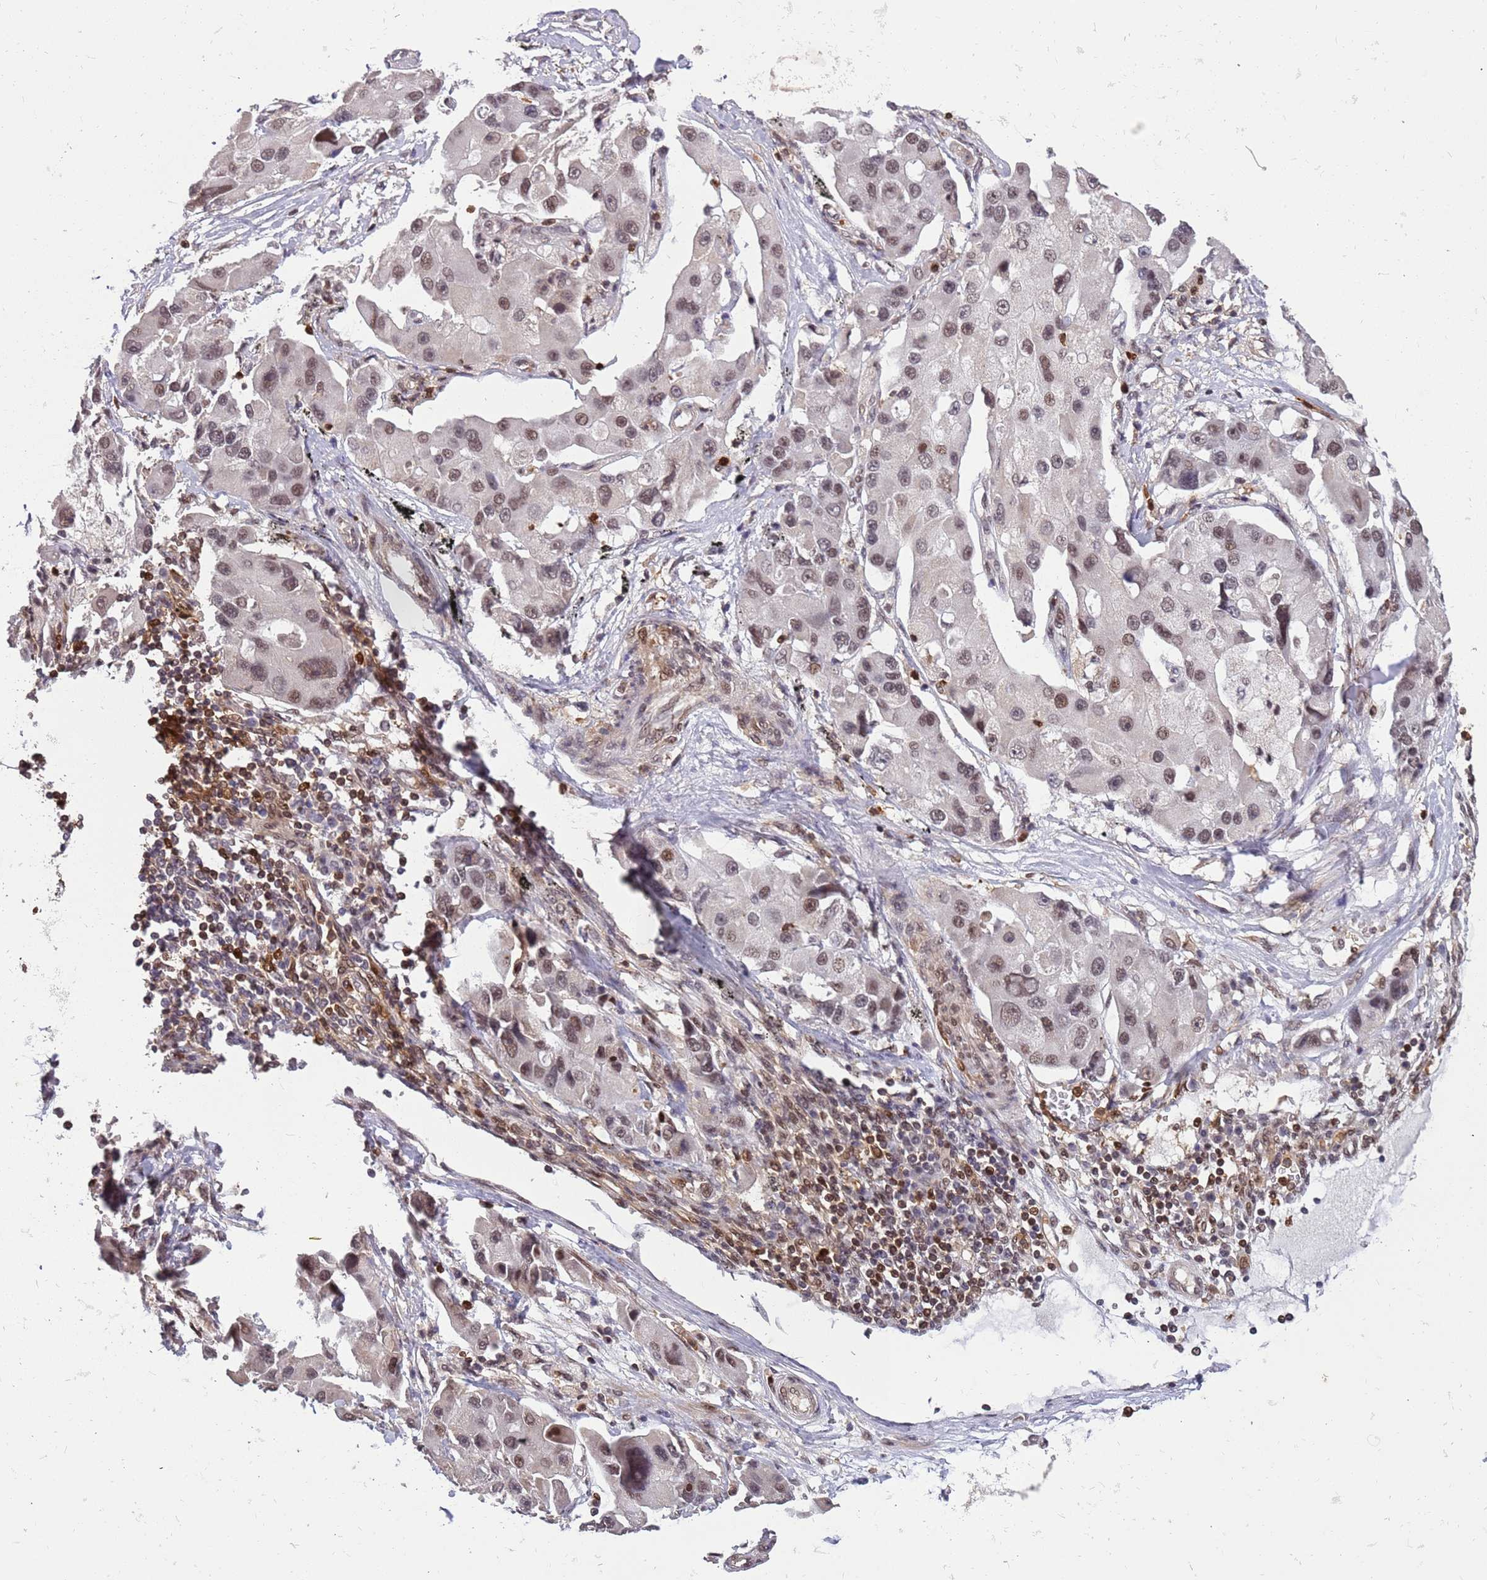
{"staining": {"intensity": "weak", "quantity": ">75%", "location": "nuclear"}, "tissue": "lung cancer", "cell_type": "Tumor cells", "image_type": "cancer", "snomed": [{"axis": "morphology", "description": "Adenocarcinoma, NOS"}, {"axis": "topography", "description": "Lung"}], "caption": "A photomicrograph showing weak nuclear expression in approximately >75% of tumor cells in lung cancer, as visualized by brown immunohistochemical staining.", "gene": "GBP2", "patient": {"sex": "female", "age": 54}}